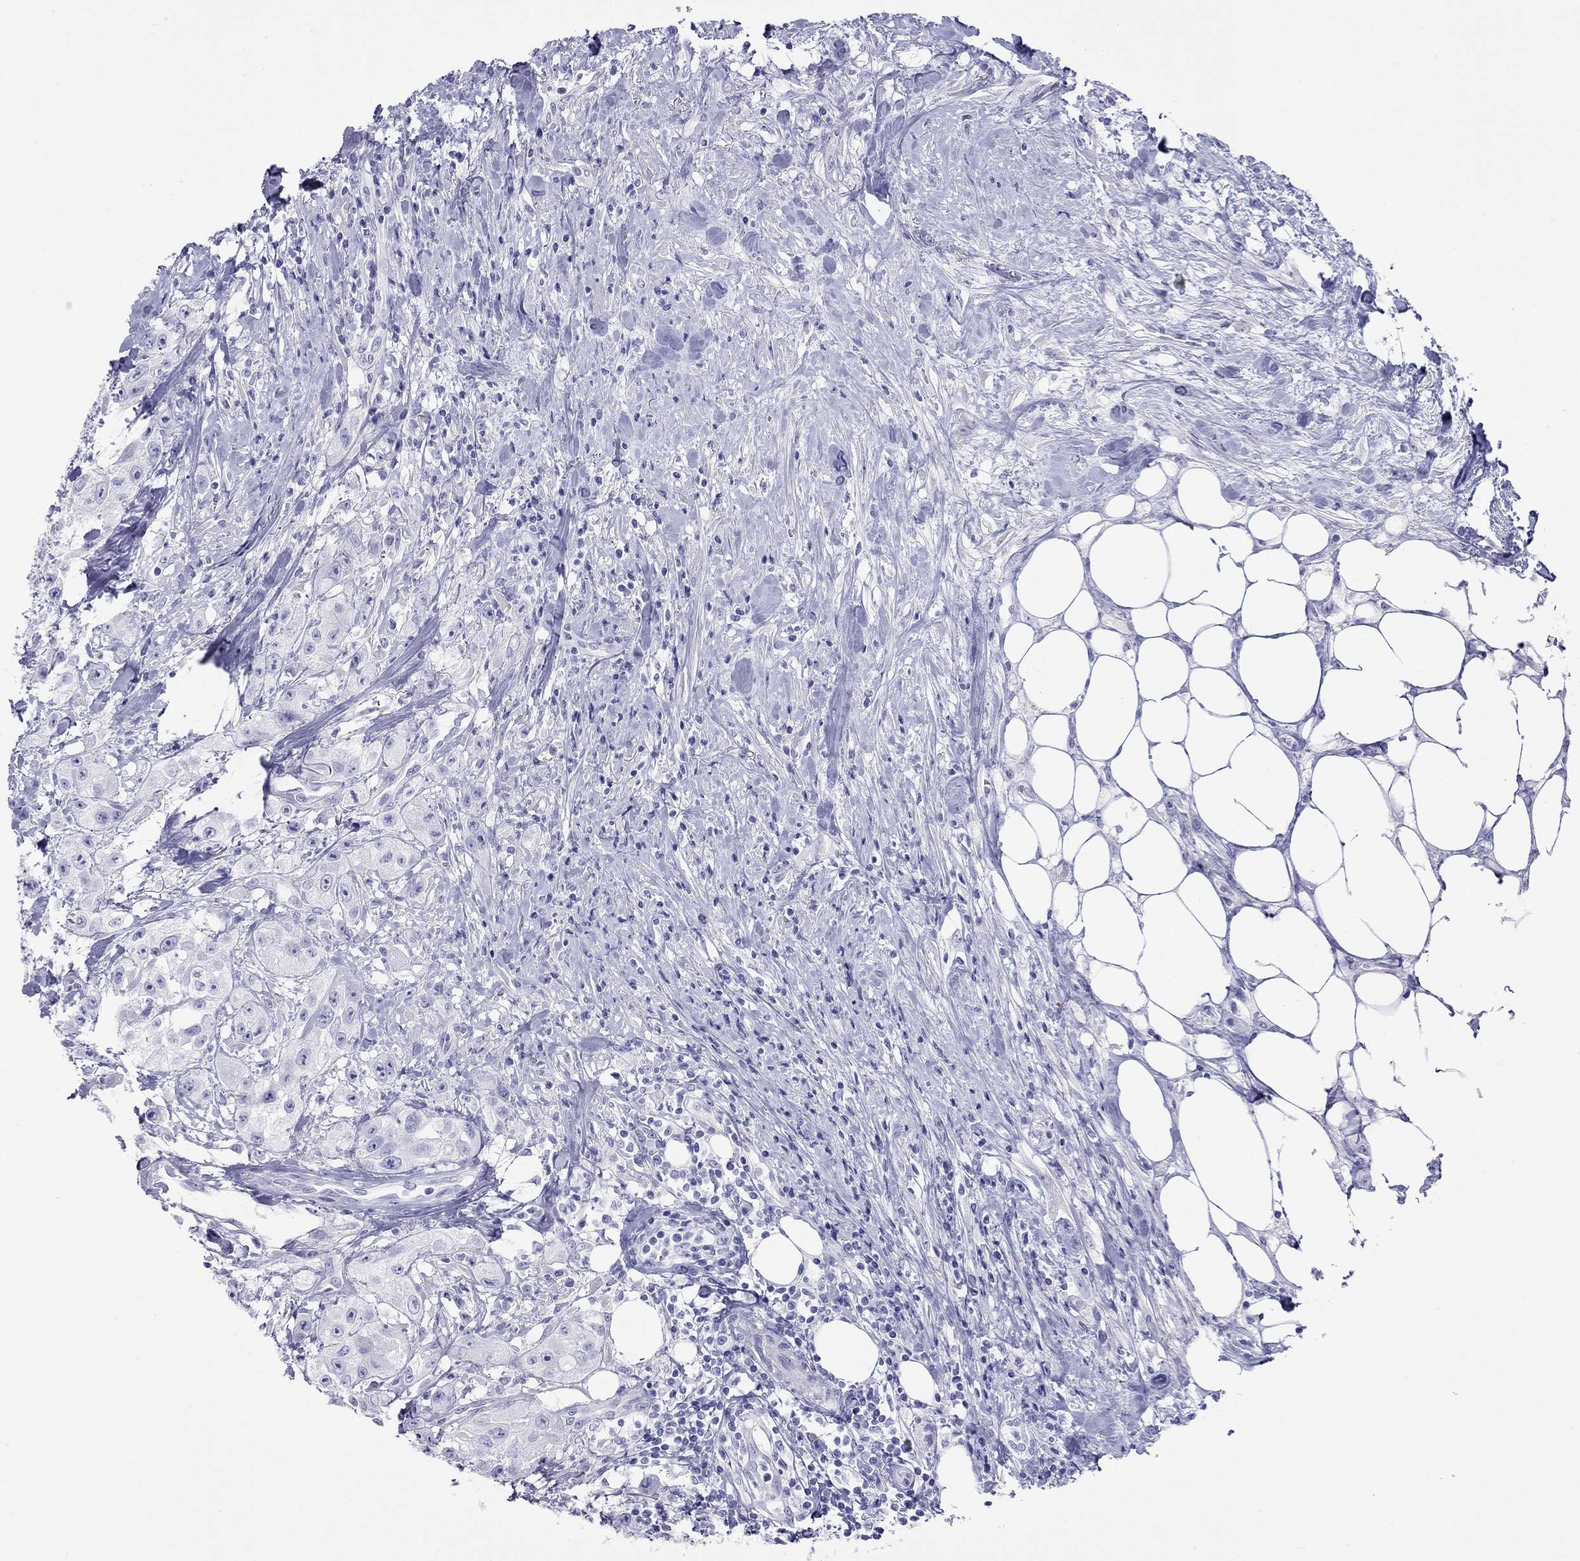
{"staining": {"intensity": "negative", "quantity": "none", "location": "none"}, "tissue": "urothelial cancer", "cell_type": "Tumor cells", "image_type": "cancer", "snomed": [{"axis": "morphology", "description": "Urothelial carcinoma, High grade"}, {"axis": "topography", "description": "Urinary bladder"}], "caption": "Immunohistochemistry of human urothelial cancer shows no staining in tumor cells.", "gene": "SLC30A8", "patient": {"sex": "male", "age": 79}}